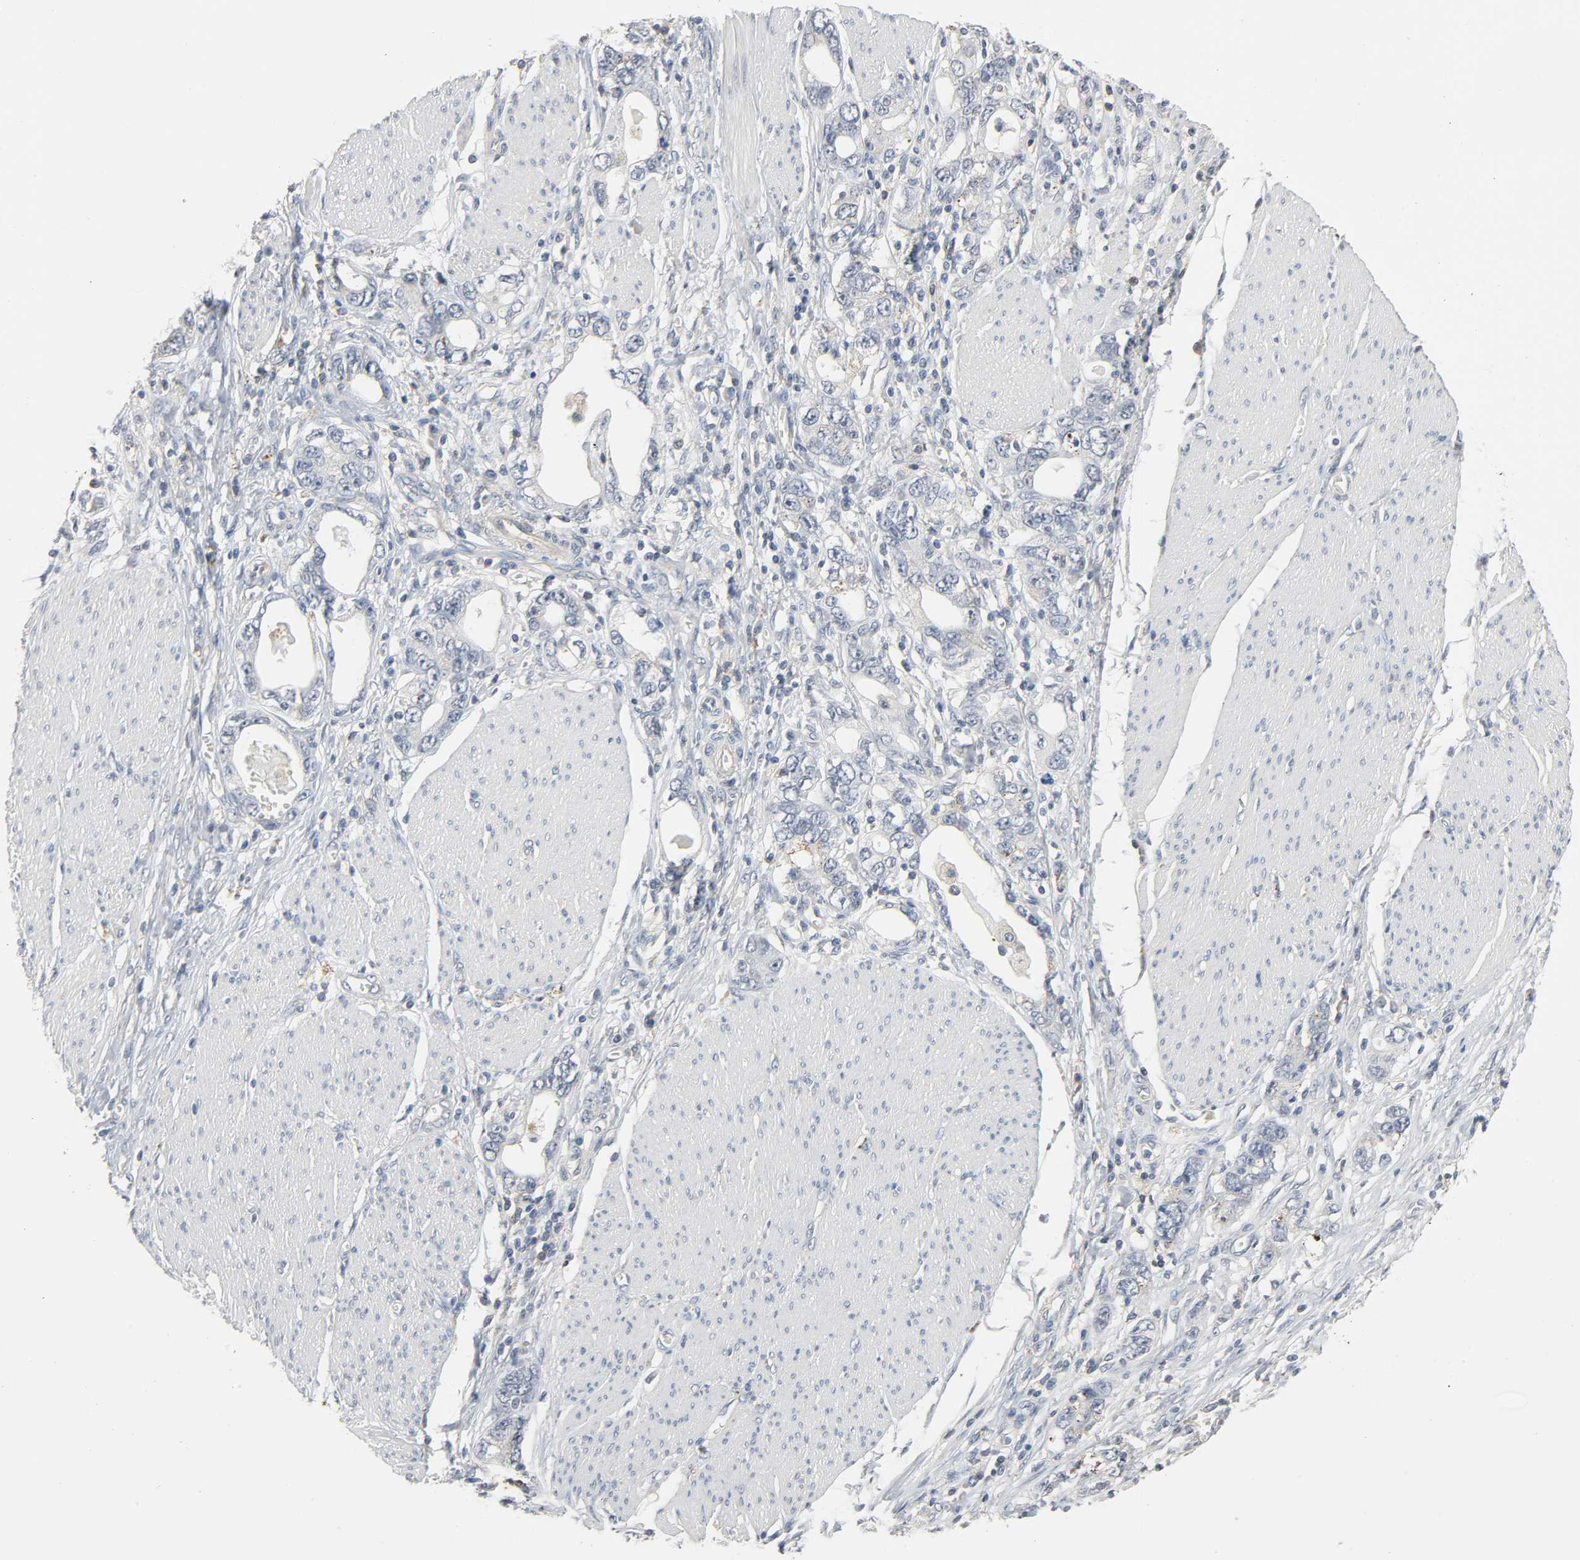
{"staining": {"intensity": "negative", "quantity": "none", "location": "none"}, "tissue": "stomach cancer", "cell_type": "Tumor cells", "image_type": "cancer", "snomed": [{"axis": "morphology", "description": "Adenocarcinoma, NOS"}, {"axis": "topography", "description": "Stomach, lower"}], "caption": "Tumor cells are negative for brown protein staining in stomach cancer (adenocarcinoma).", "gene": "CD4", "patient": {"sex": "female", "age": 93}}